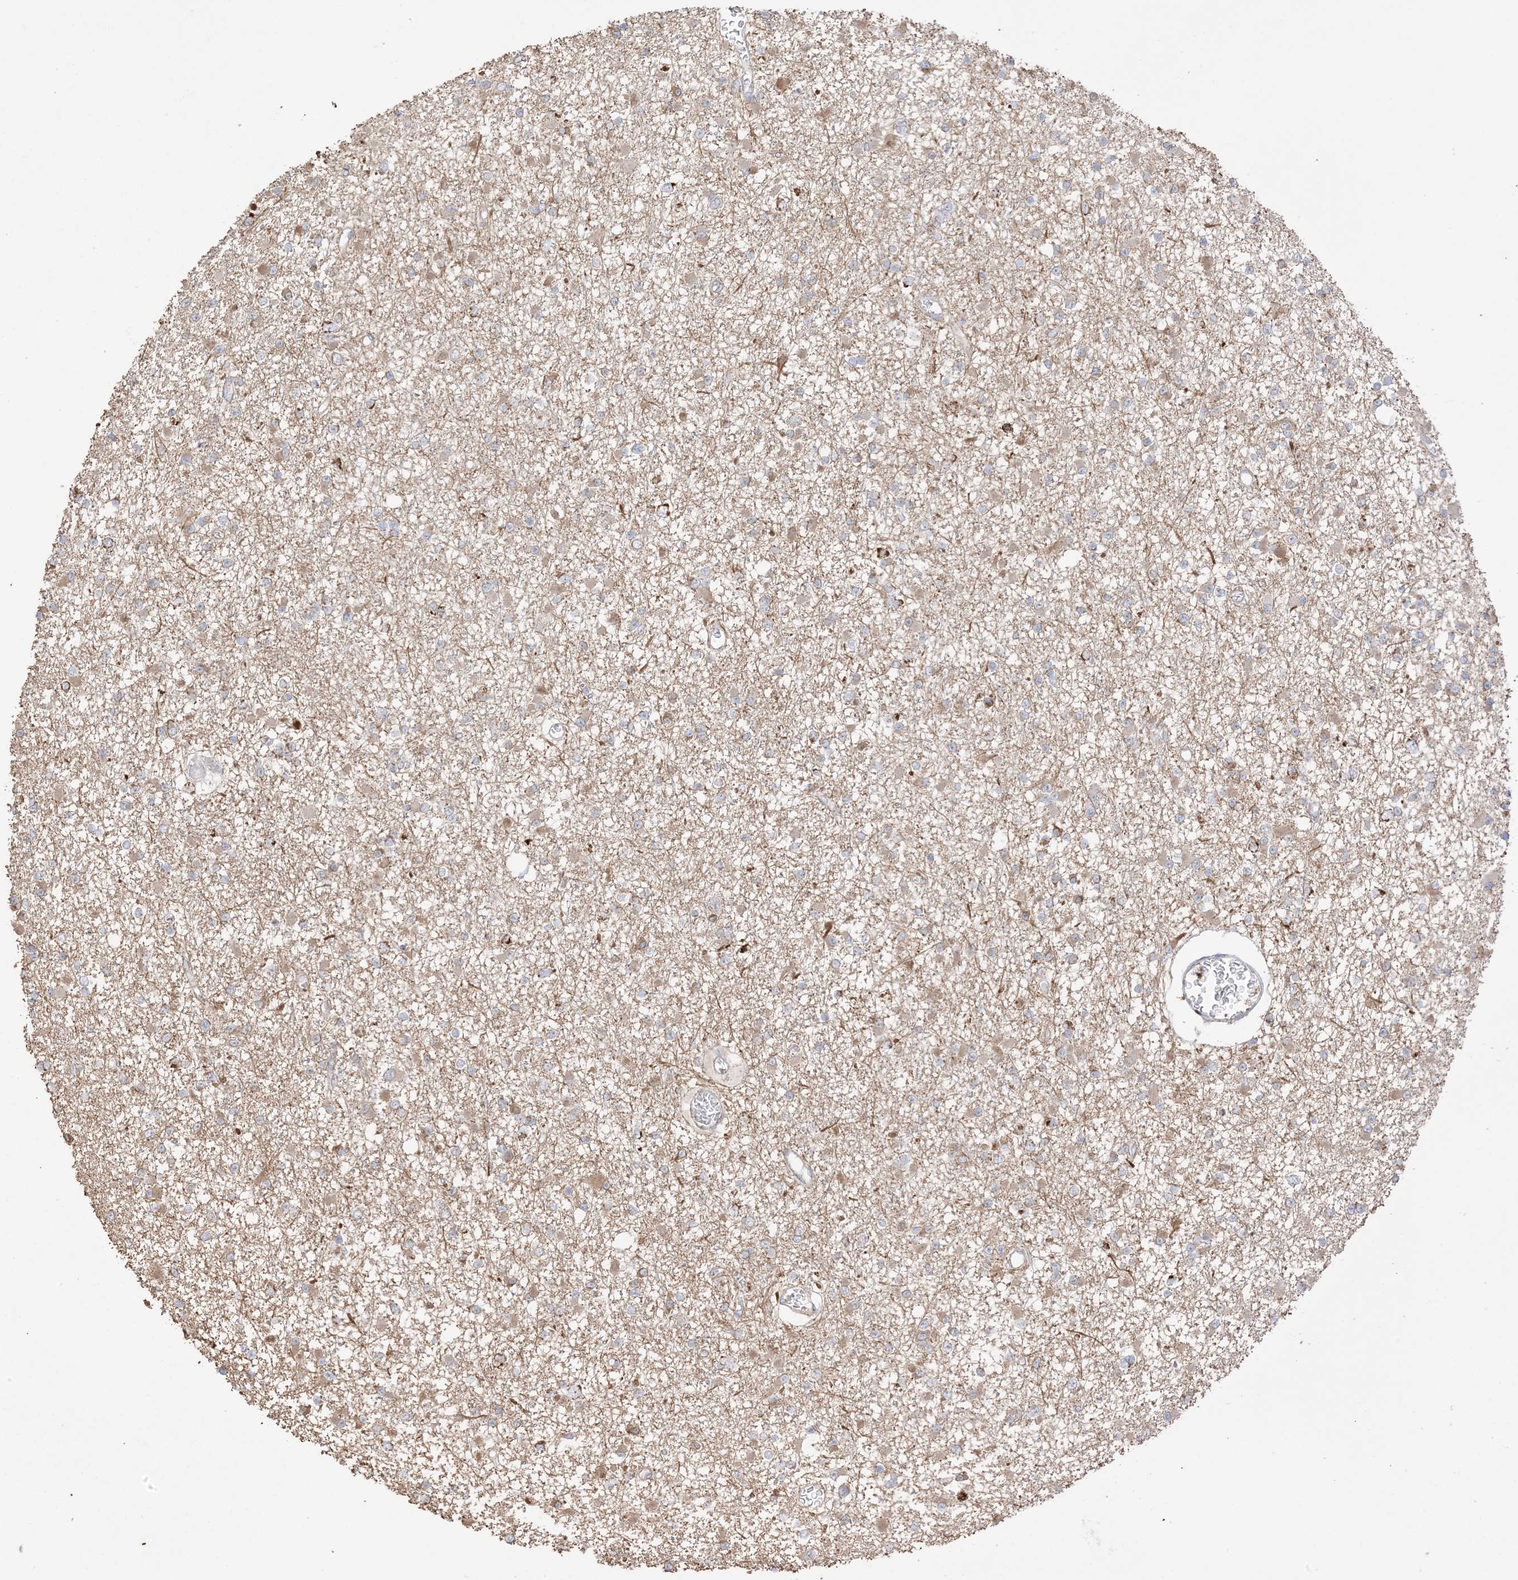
{"staining": {"intensity": "weak", "quantity": "25%-75%", "location": "cytoplasmic/membranous"}, "tissue": "glioma", "cell_type": "Tumor cells", "image_type": "cancer", "snomed": [{"axis": "morphology", "description": "Glioma, malignant, Low grade"}, {"axis": "topography", "description": "Brain"}], "caption": "Protein analysis of glioma tissue demonstrates weak cytoplasmic/membranous expression in approximately 25%-75% of tumor cells. (IHC, brightfield microscopy, high magnification).", "gene": "SLC25A12", "patient": {"sex": "female", "age": 22}}